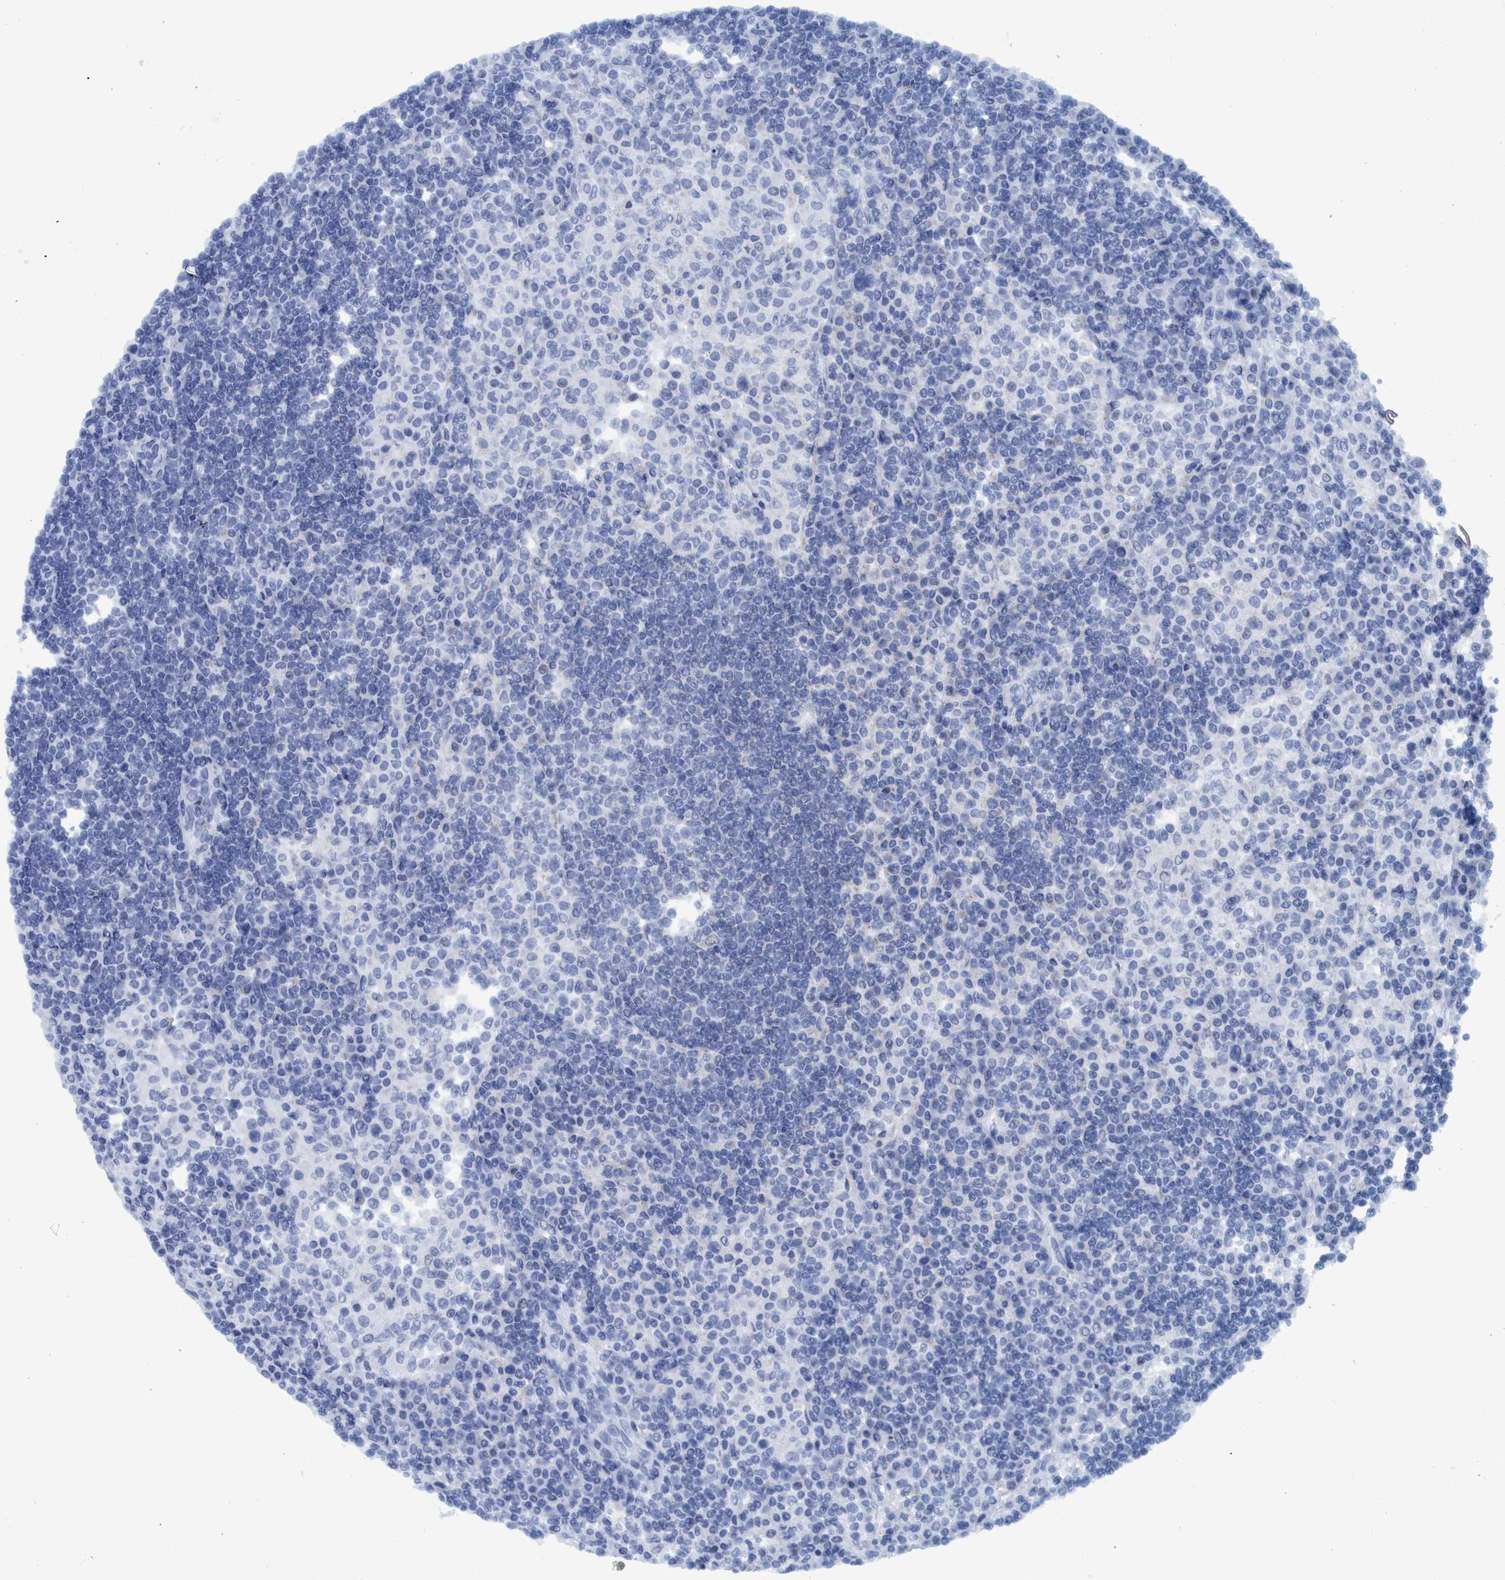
{"staining": {"intensity": "negative", "quantity": "none", "location": "none"}, "tissue": "lymph node", "cell_type": "Germinal center cells", "image_type": "normal", "snomed": [{"axis": "morphology", "description": "Normal tissue, NOS"}, {"axis": "topography", "description": "Lymph node"}], "caption": "Histopathology image shows no significant protein expression in germinal center cells of benign lymph node.", "gene": "BZW2", "patient": {"sex": "female", "age": 53}}